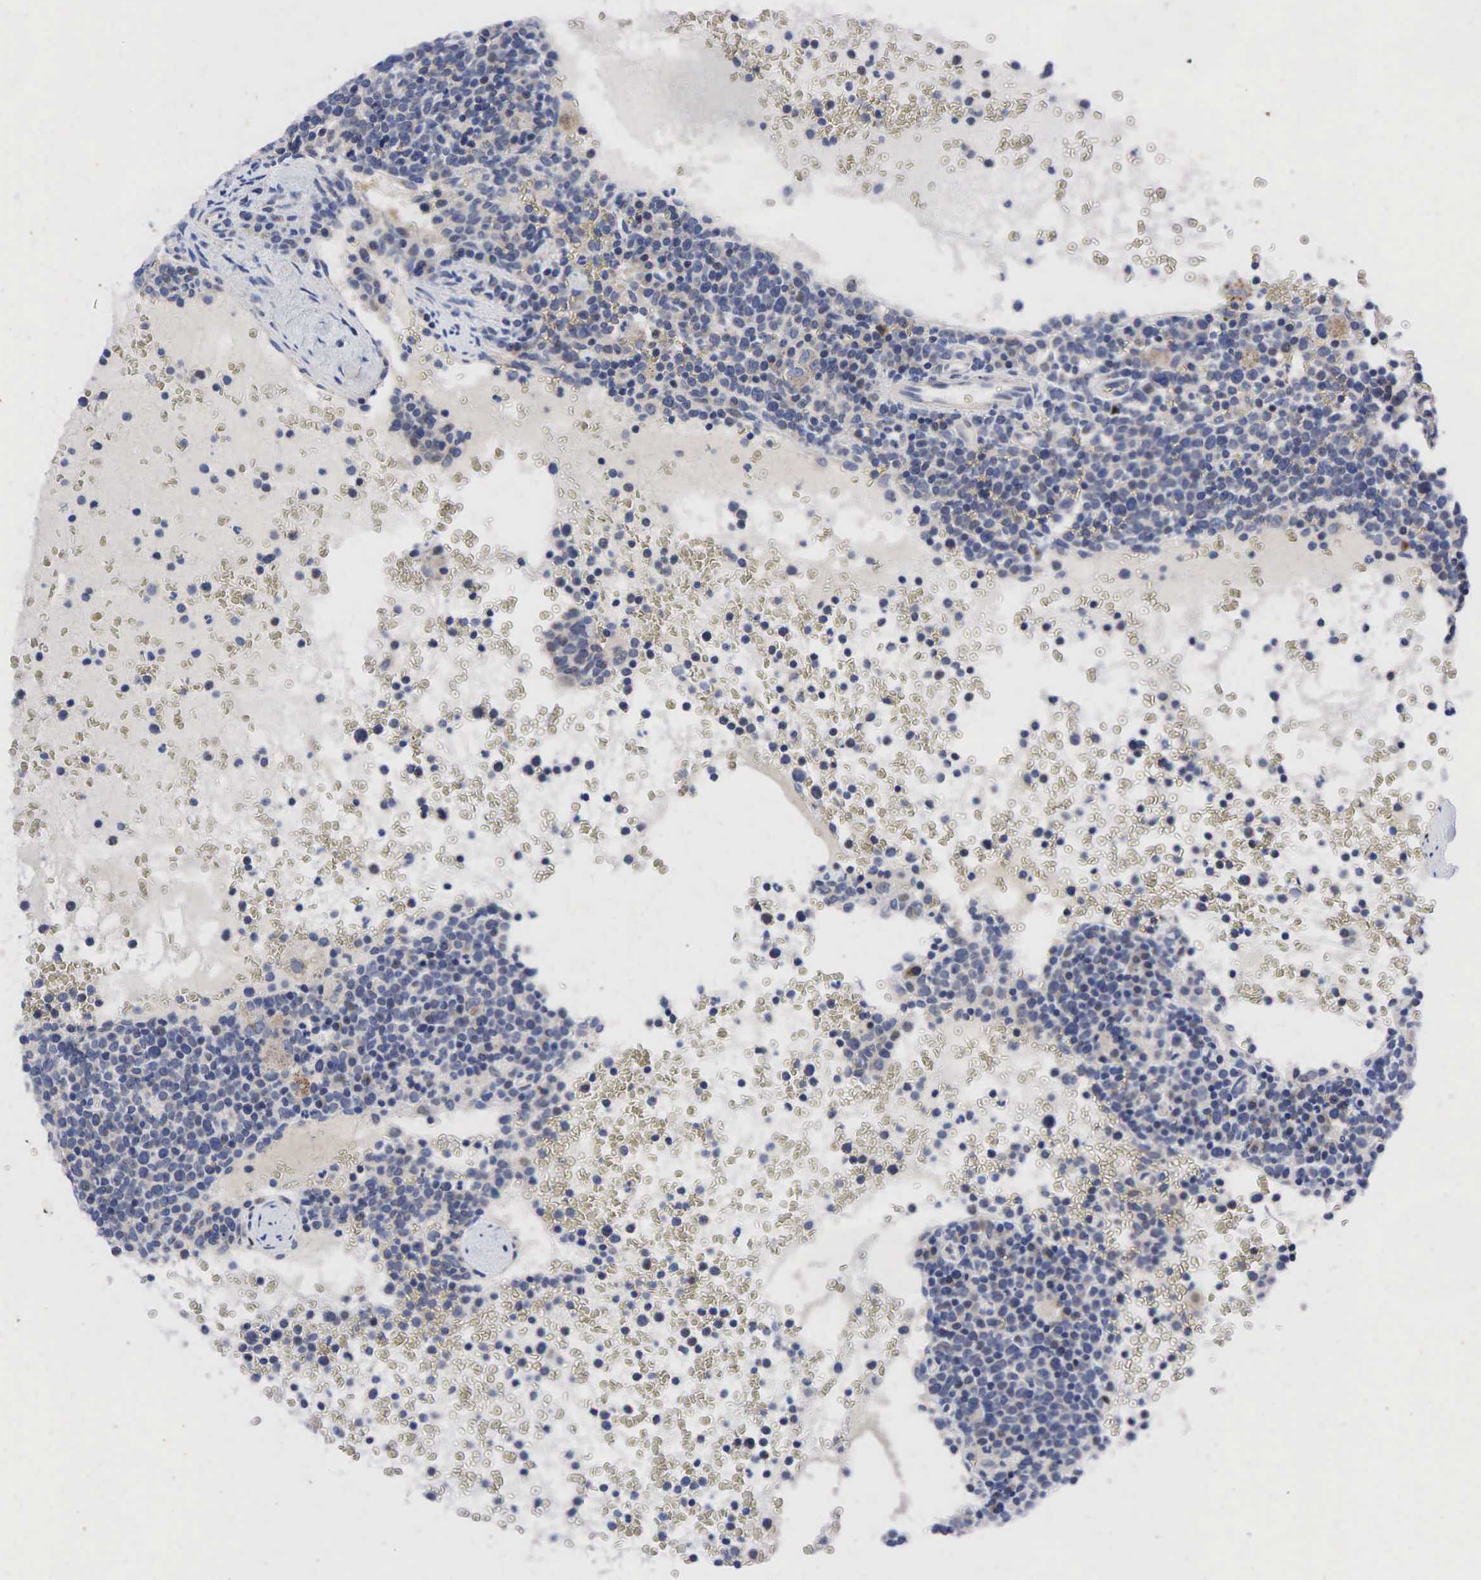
{"staining": {"intensity": "negative", "quantity": "none", "location": "none"}, "tissue": "lymphoma", "cell_type": "Tumor cells", "image_type": "cancer", "snomed": [{"axis": "morphology", "description": "Malignant lymphoma, non-Hodgkin's type, High grade"}, {"axis": "topography", "description": "Lymph node"}], "caption": "An image of lymphoma stained for a protein reveals no brown staining in tumor cells. (DAB (3,3'-diaminobenzidine) IHC visualized using brightfield microscopy, high magnification).", "gene": "PGR", "patient": {"sex": "female", "age": 76}}